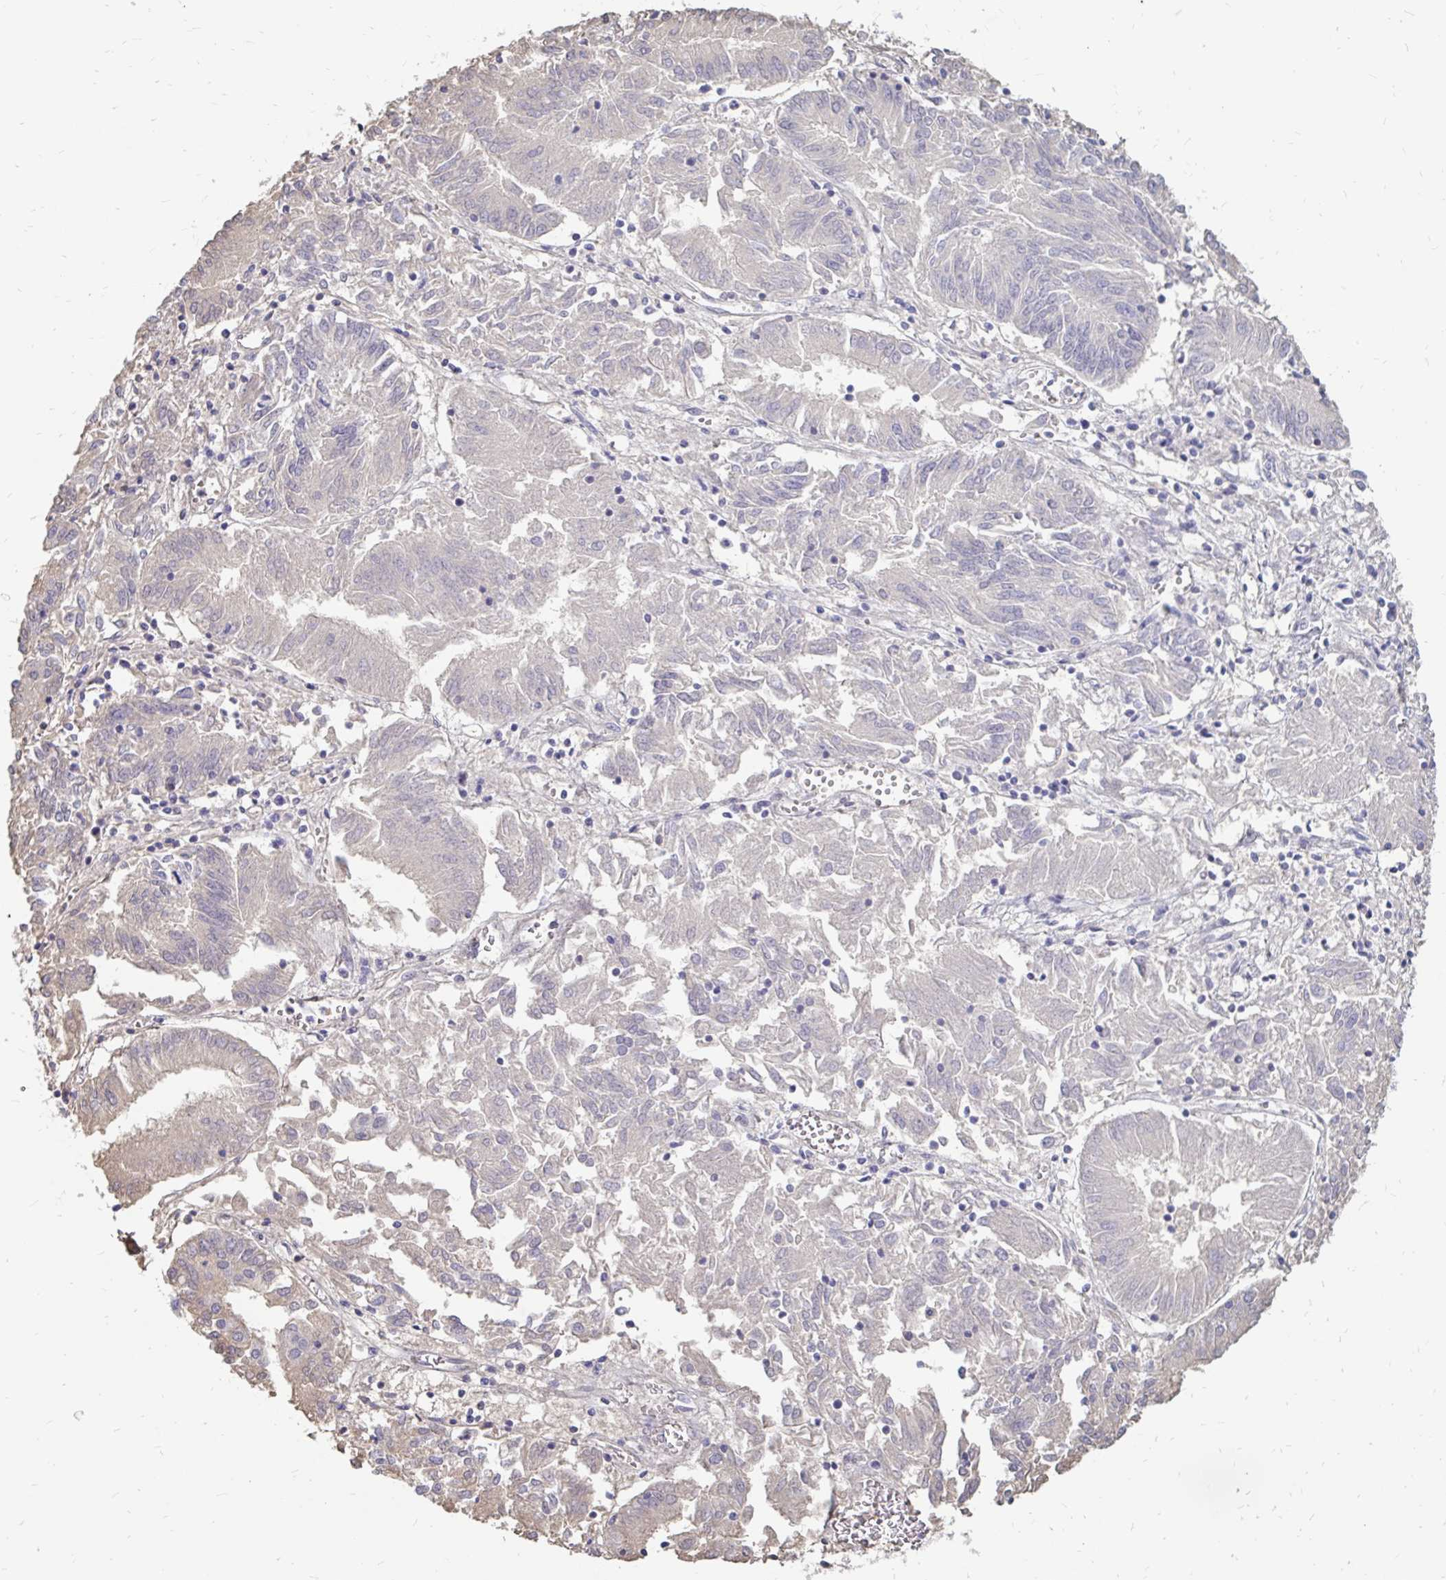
{"staining": {"intensity": "negative", "quantity": "none", "location": "none"}, "tissue": "endometrial cancer", "cell_type": "Tumor cells", "image_type": "cancer", "snomed": [{"axis": "morphology", "description": "Adenocarcinoma, NOS"}, {"axis": "topography", "description": "Endometrium"}], "caption": "Human endometrial cancer (adenocarcinoma) stained for a protein using immunohistochemistry (IHC) shows no expression in tumor cells.", "gene": "IGSF5", "patient": {"sex": "female", "age": 54}}